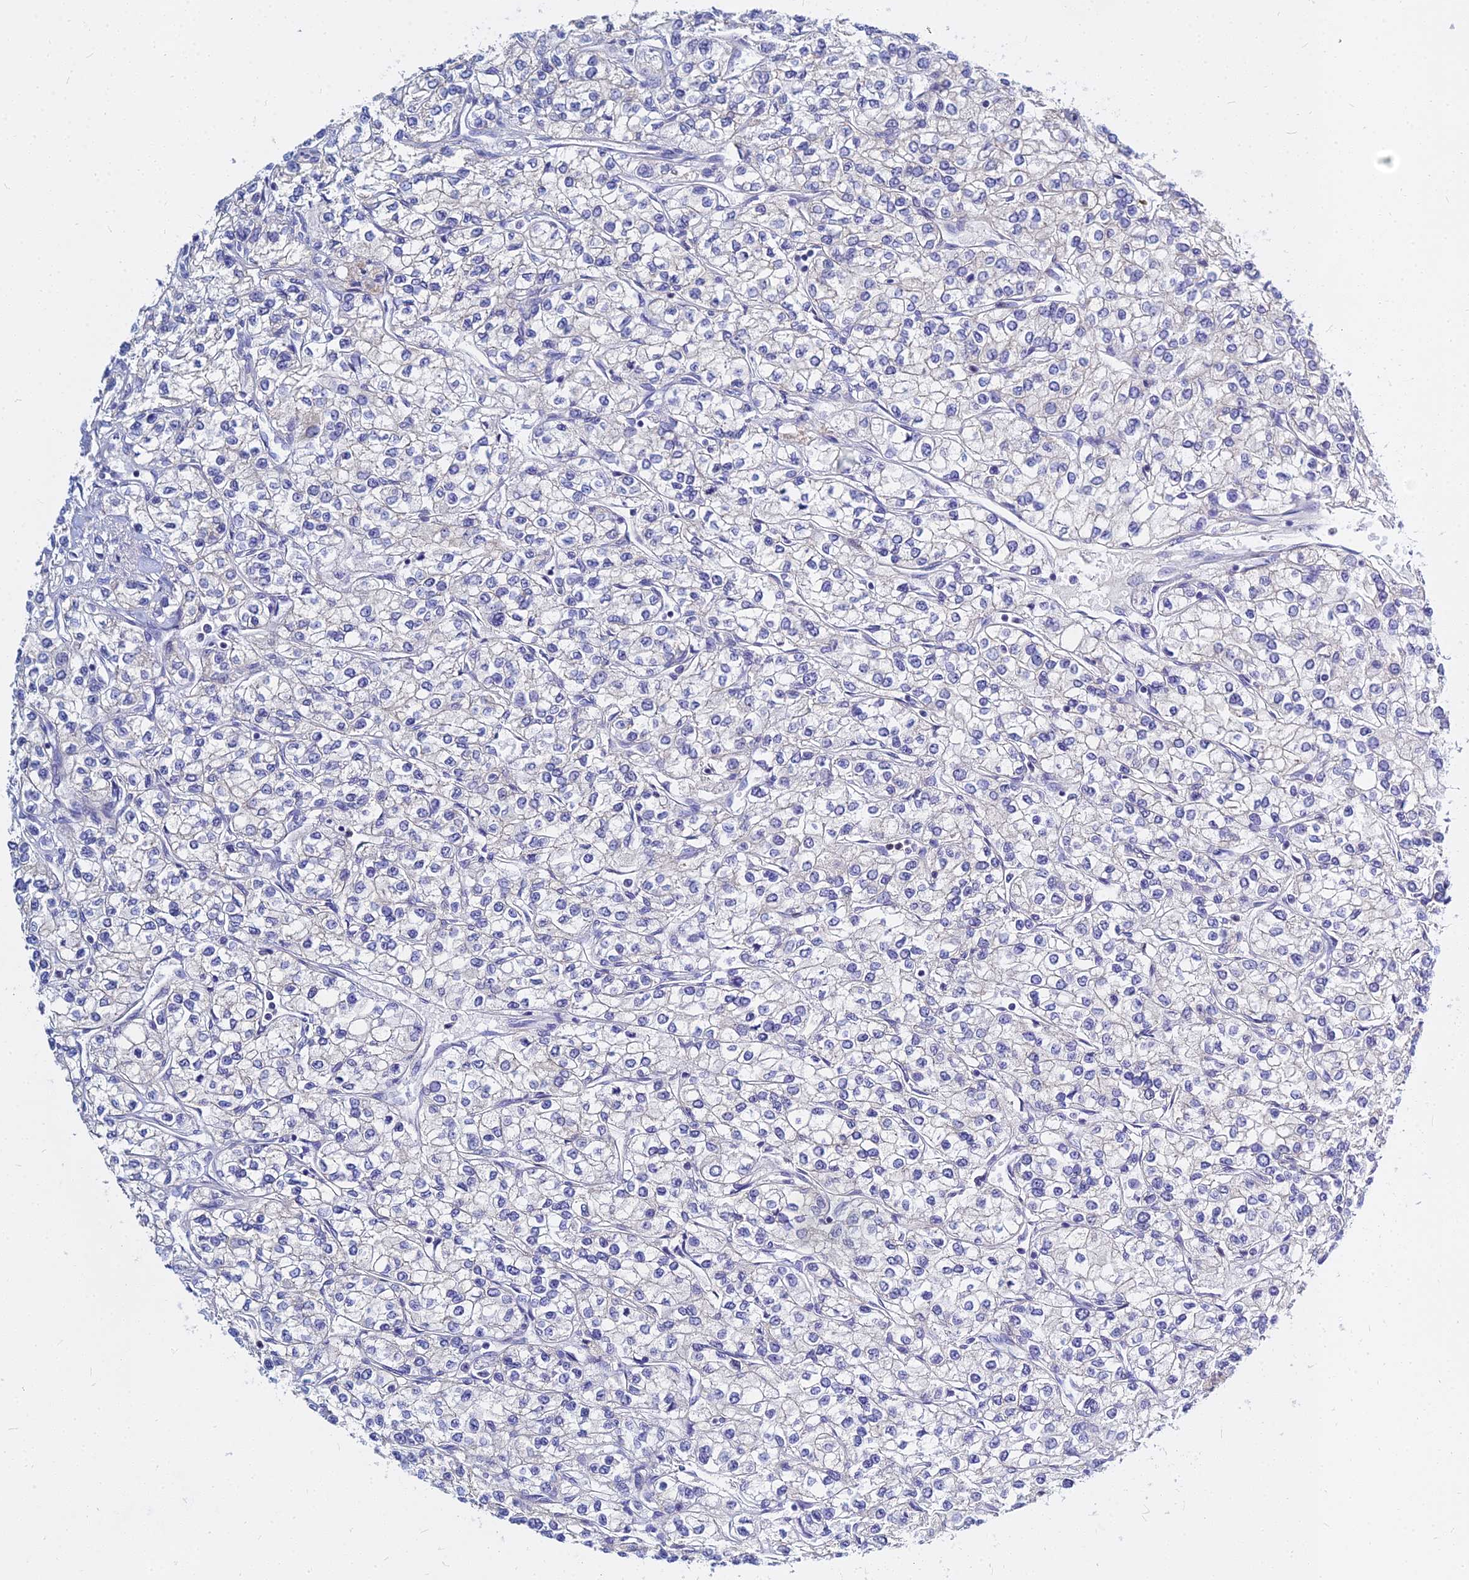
{"staining": {"intensity": "negative", "quantity": "none", "location": "none"}, "tissue": "renal cancer", "cell_type": "Tumor cells", "image_type": "cancer", "snomed": [{"axis": "morphology", "description": "Adenocarcinoma, NOS"}, {"axis": "topography", "description": "Kidney"}], "caption": "An image of renal cancer stained for a protein shows no brown staining in tumor cells. The staining was performed using DAB (3,3'-diaminobenzidine) to visualize the protein expression in brown, while the nuclei were stained in blue with hematoxylin (Magnification: 20x).", "gene": "ZNF552", "patient": {"sex": "male", "age": 80}}